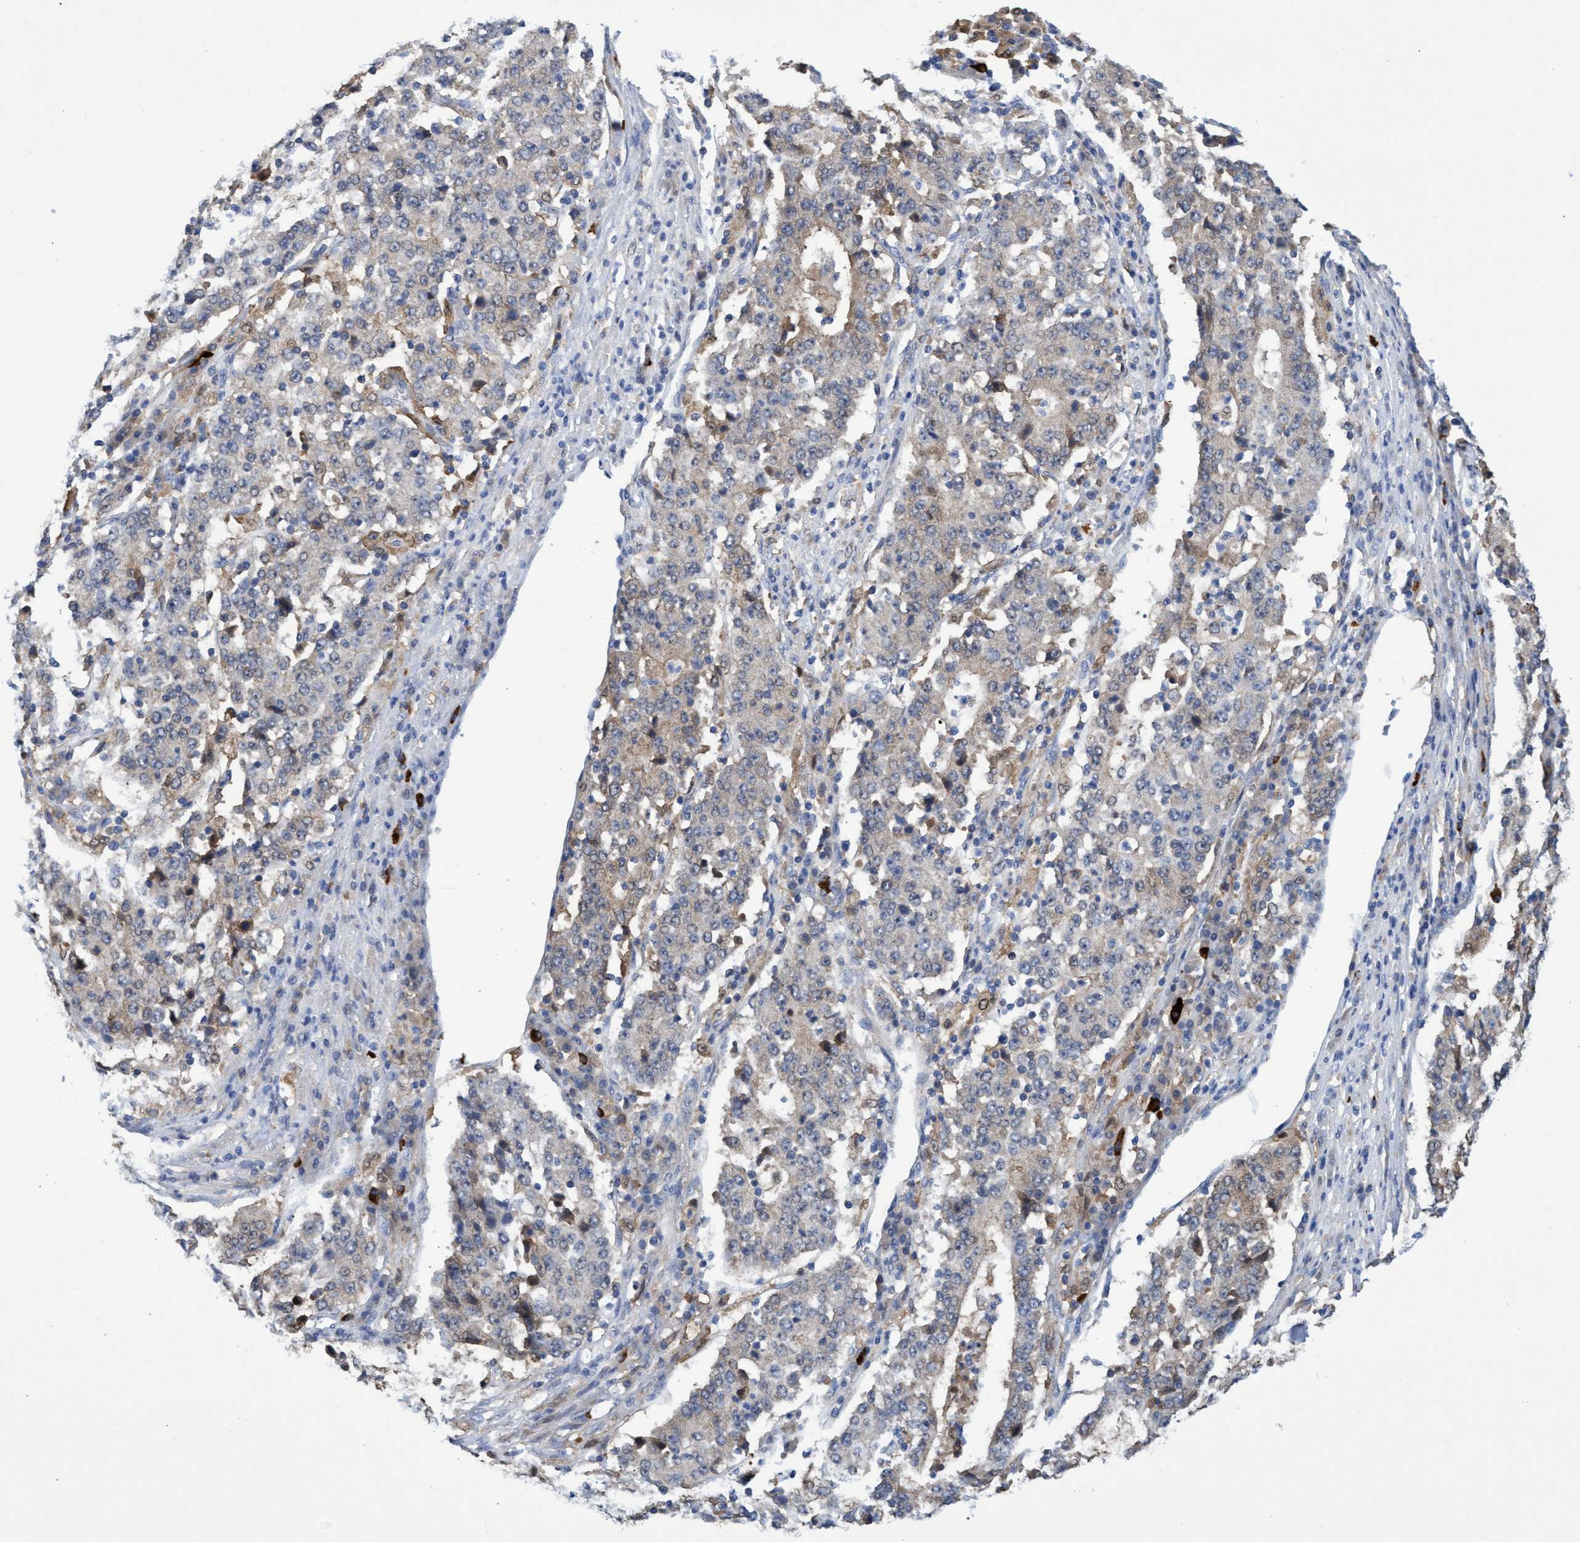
{"staining": {"intensity": "weak", "quantity": "<25%", "location": "cytoplasmic/membranous"}, "tissue": "stomach cancer", "cell_type": "Tumor cells", "image_type": "cancer", "snomed": [{"axis": "morphology", "description": "Adenocarcinoma, NOS"}, {"axis": "topography", "description": "Stomach"}], "caption": "Photomicrograph shows no significant protein expression in tumor cells of stomach cancer.", "gene": "PNPO", "patient": {"sex": "male", "age": 59}}